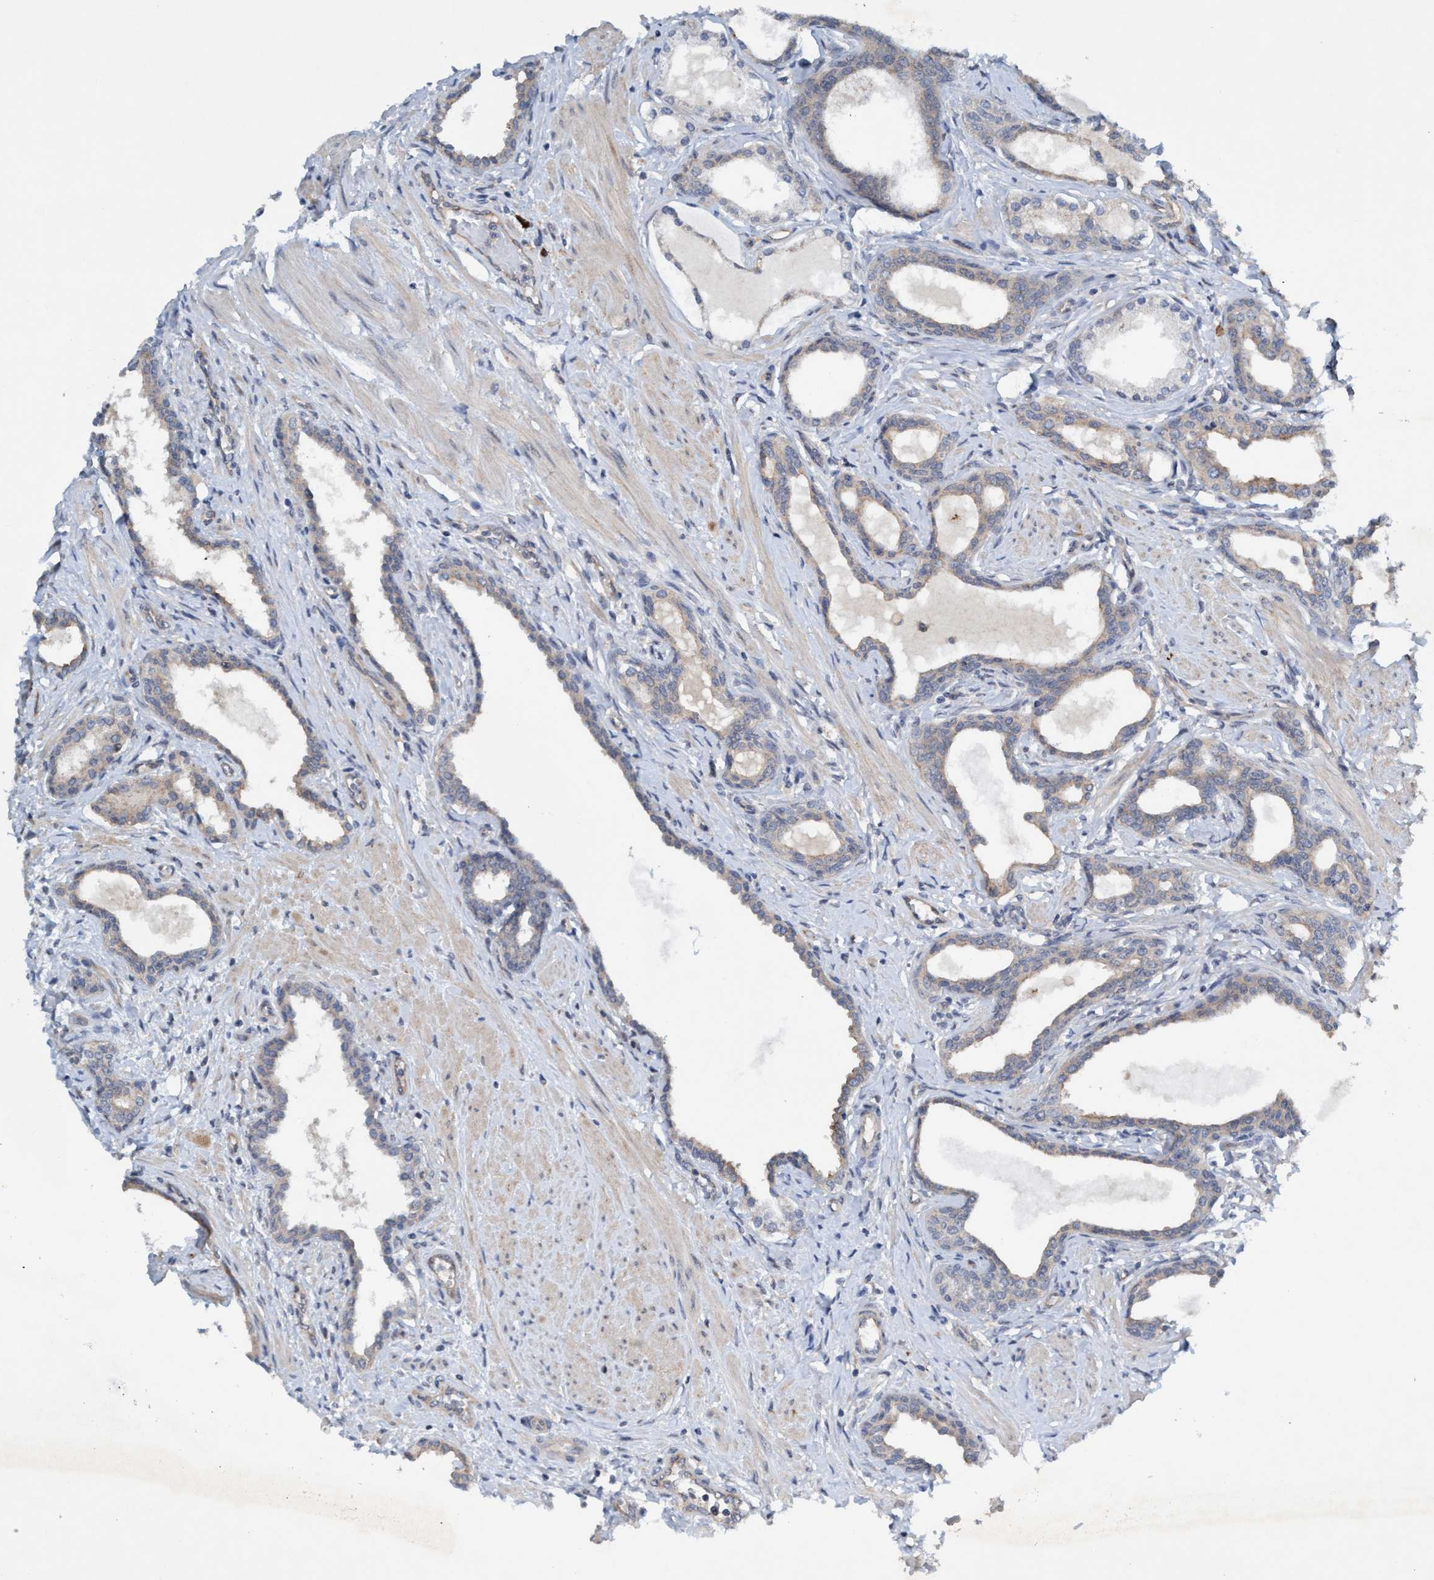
{"staining": {"intensity": "weak", "quantity": "<25%", "location": "cytoplasmic/membranous"}, "tissue": "prostate cancer", "cell_type": "Tumor cells", "image_type": "cancer", "snomed": [{"axis": "morphology", "description": "Adenocarcinoma, High grade"}, {"axis": "topography", "description": "Prostate"}], "caption": "Immunohistochemistry of human prostate cancer (adenocarcinoma (high-grade)) shows no expression in tumor cells. (Immunohistochemistry, brightfield microscopy, high magnification).", "gene": "TRIM65", "patient": {"sex": "male", "age": 52}}